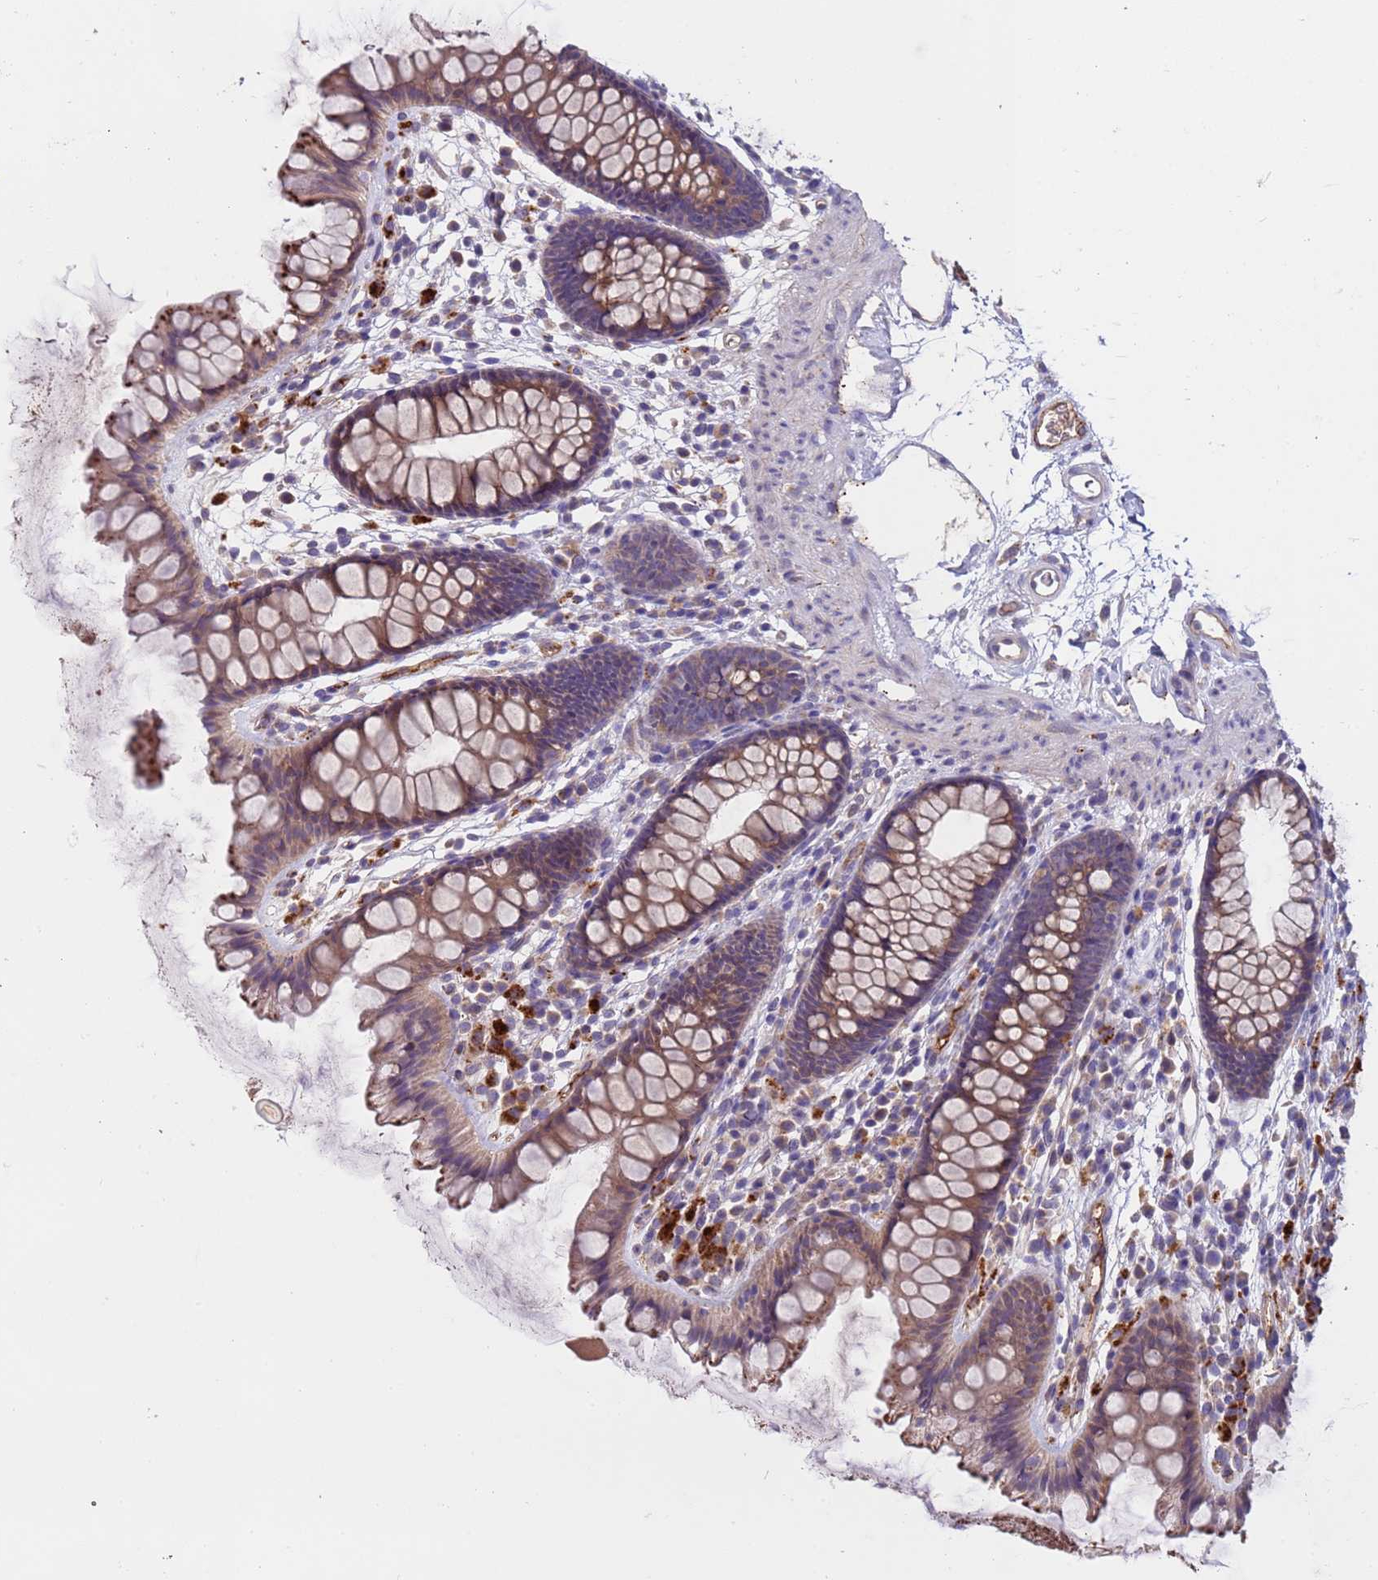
{"staining": {"intensity": "moderate", "quantity": "<25%", "location": "cytoplasmic/membranous"}, "tissue": "colon", "cell_type": "Endothelial cells", "image_type": "normal", "snomed": [{"axis": "morphology", "description": "Normal tissue, NOS"}, {"axis": "topography", "description": "Colon"}], "caption": "IHC (DAB (3,3'-diaminobenzidine)) staining of normal human colon reveals moderate cytoplasmic/membranous protein positivity in approximately <25% of endothelial cells. (DAB IHC, brown staining for protein, blue staining for nuclei).", "gene": "ZNF248", "patient": {"sex": "female", "age": 62}}